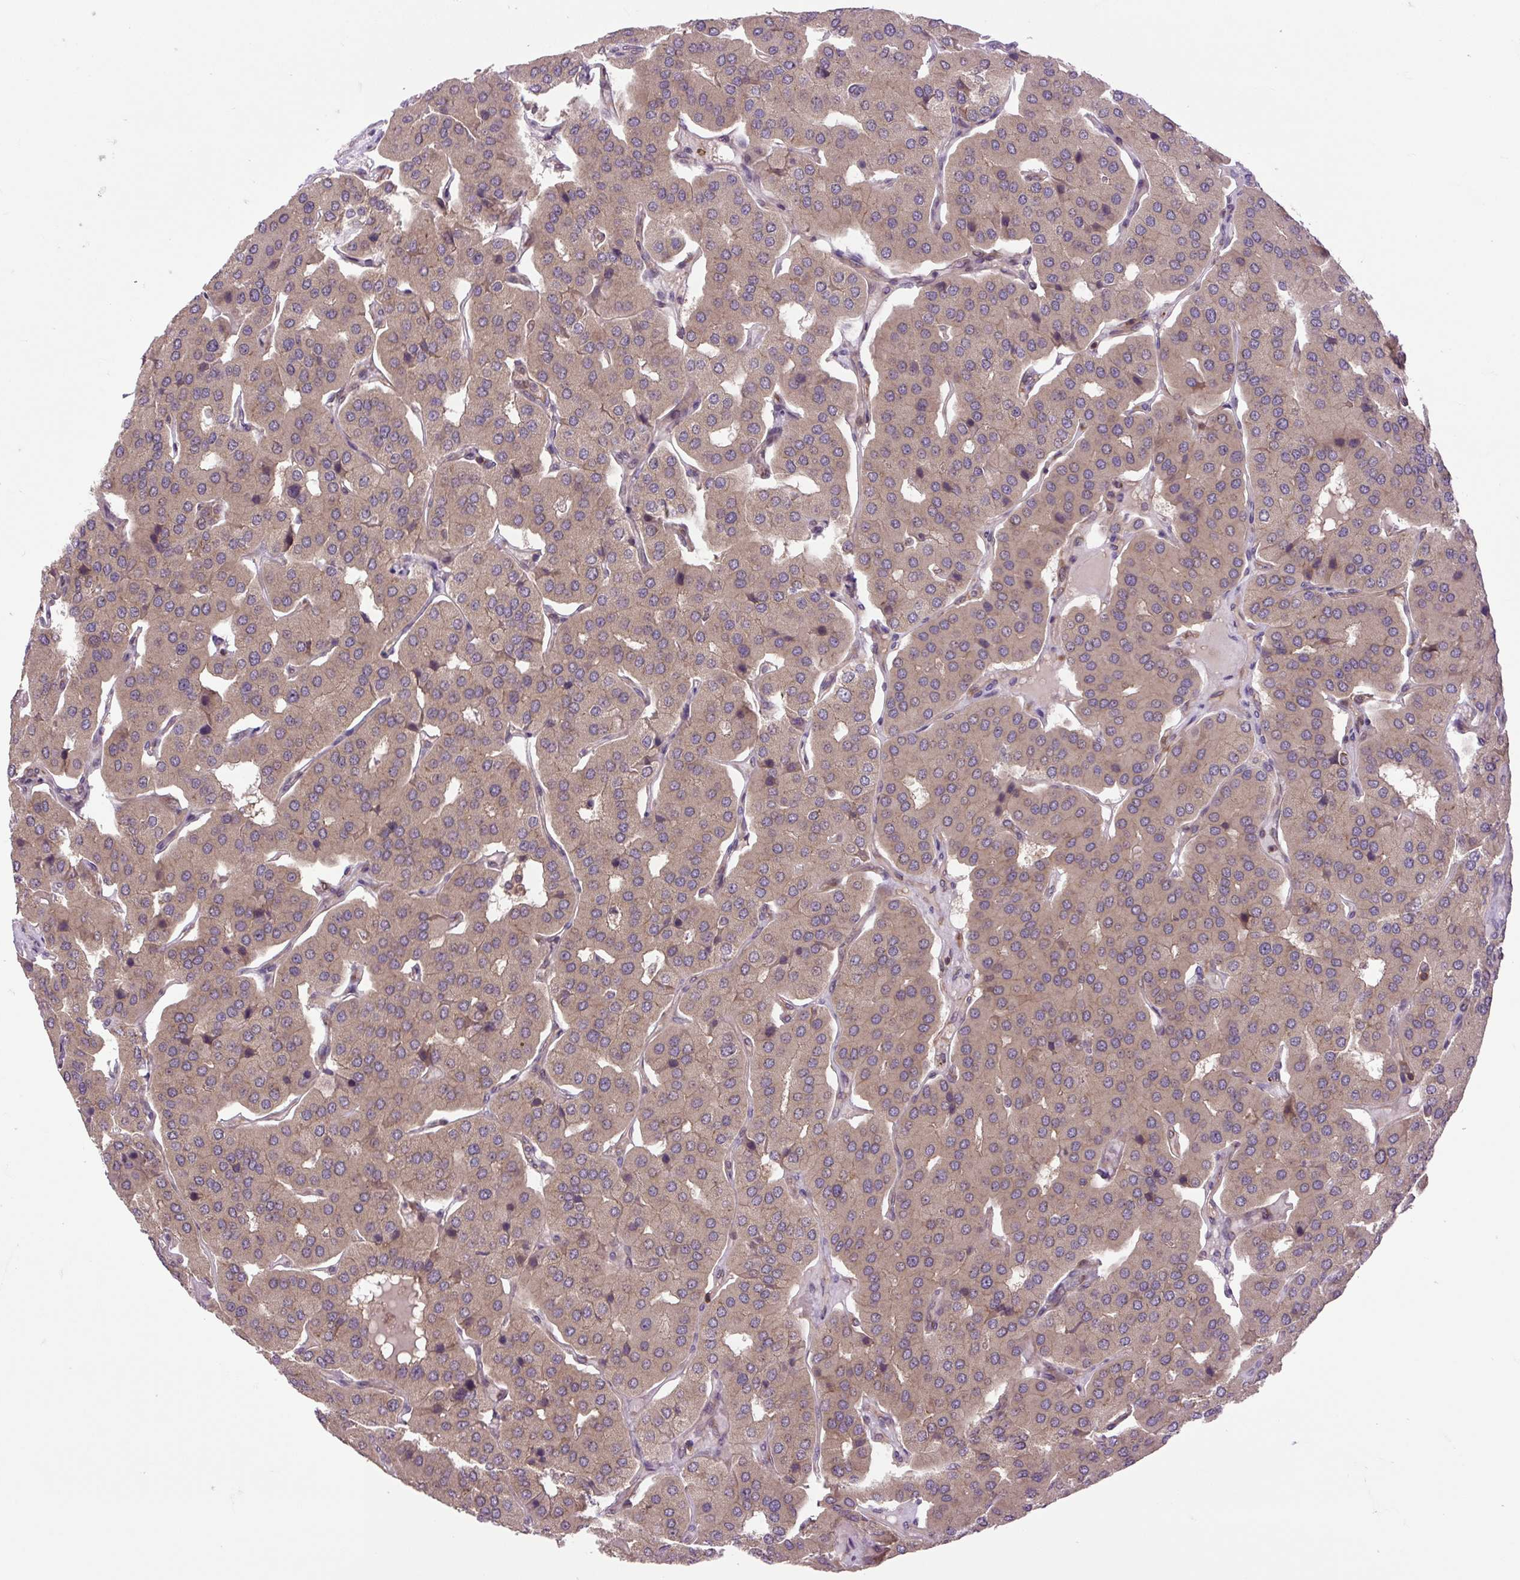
{"staining": {"intensity": "weak", "quantity": ">75%", "location": "cytoplasmic/membranous"}, "tissue": "parathyroid gland", "cell_type": "Glandular cells", "image_type": "normal", "snomed": [{"axis": "morphology", "description": "Normal tissue, NOS"}, {"axis": "morphology", "description": "Adenoma, NOS"}, {"axis": "topography", "description": "Parathyroid gland"}], "caption": "Glandular cells display low levels of weak cytoplasmic/membranous staining in about >75% of cells in benign human parathyroid gland. (Brightfield microscopy of DAB IHC at high magnification).", "gene": "PLCG1", "patient": {"sex": "female", "age": 86}}